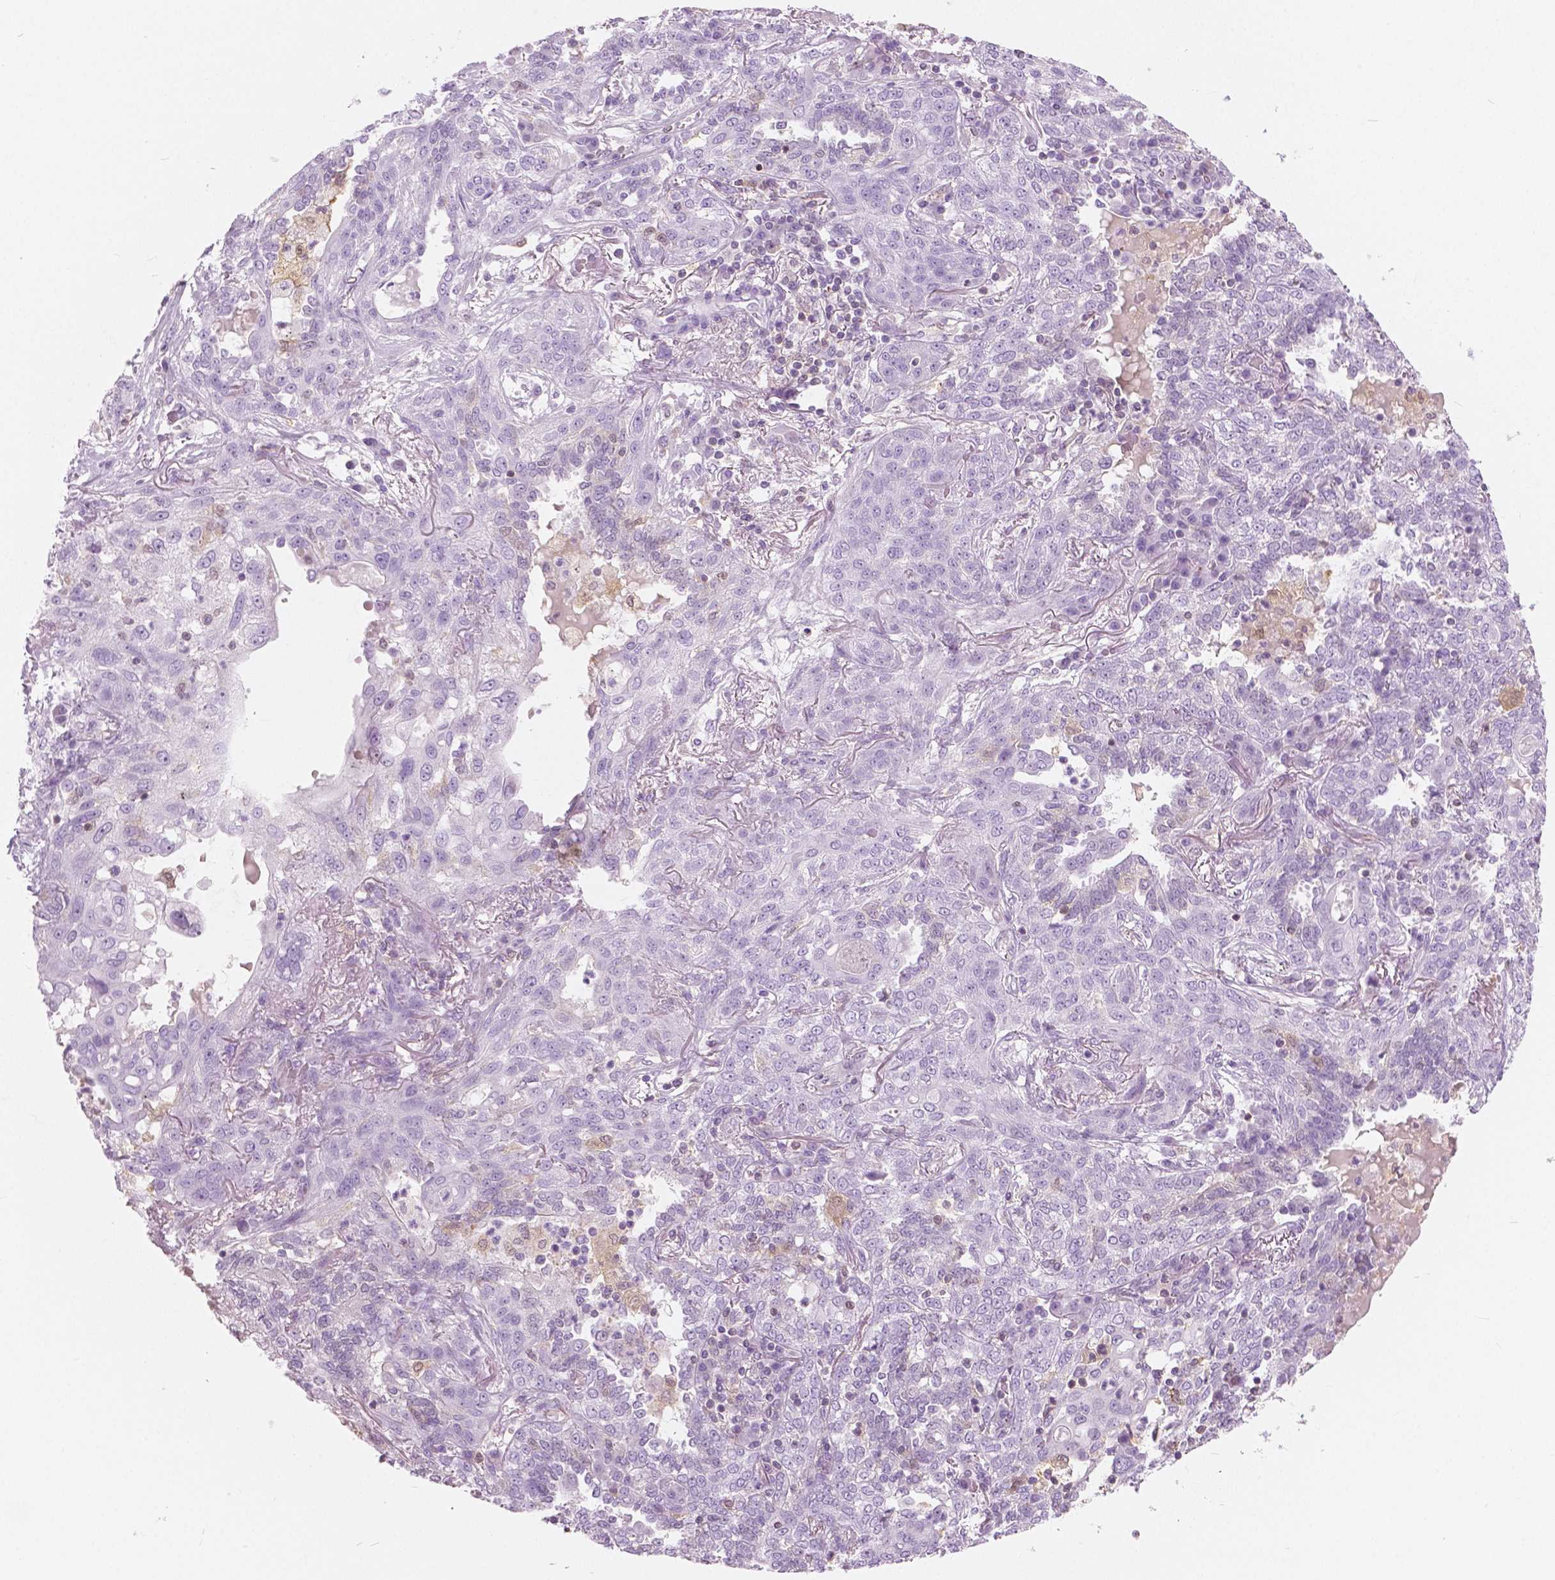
{"staining": {"intensity": "negative", "quantity": "none", "location": "none"}, "tissue": "lung cancer", "cell_type": "Tumor cells", "image_type": "cancer", "snomed": [{"axis": "morphology", "description": "Squamous cell carcinoma, NOS"}, {"axis": "topography", "description": "Lung"}], "caption": "Micrograph shows no significant protein staining in tumor cells of lung cancer.", "gene": "GALM", "patient": {"sex": "female", "age": 70}}